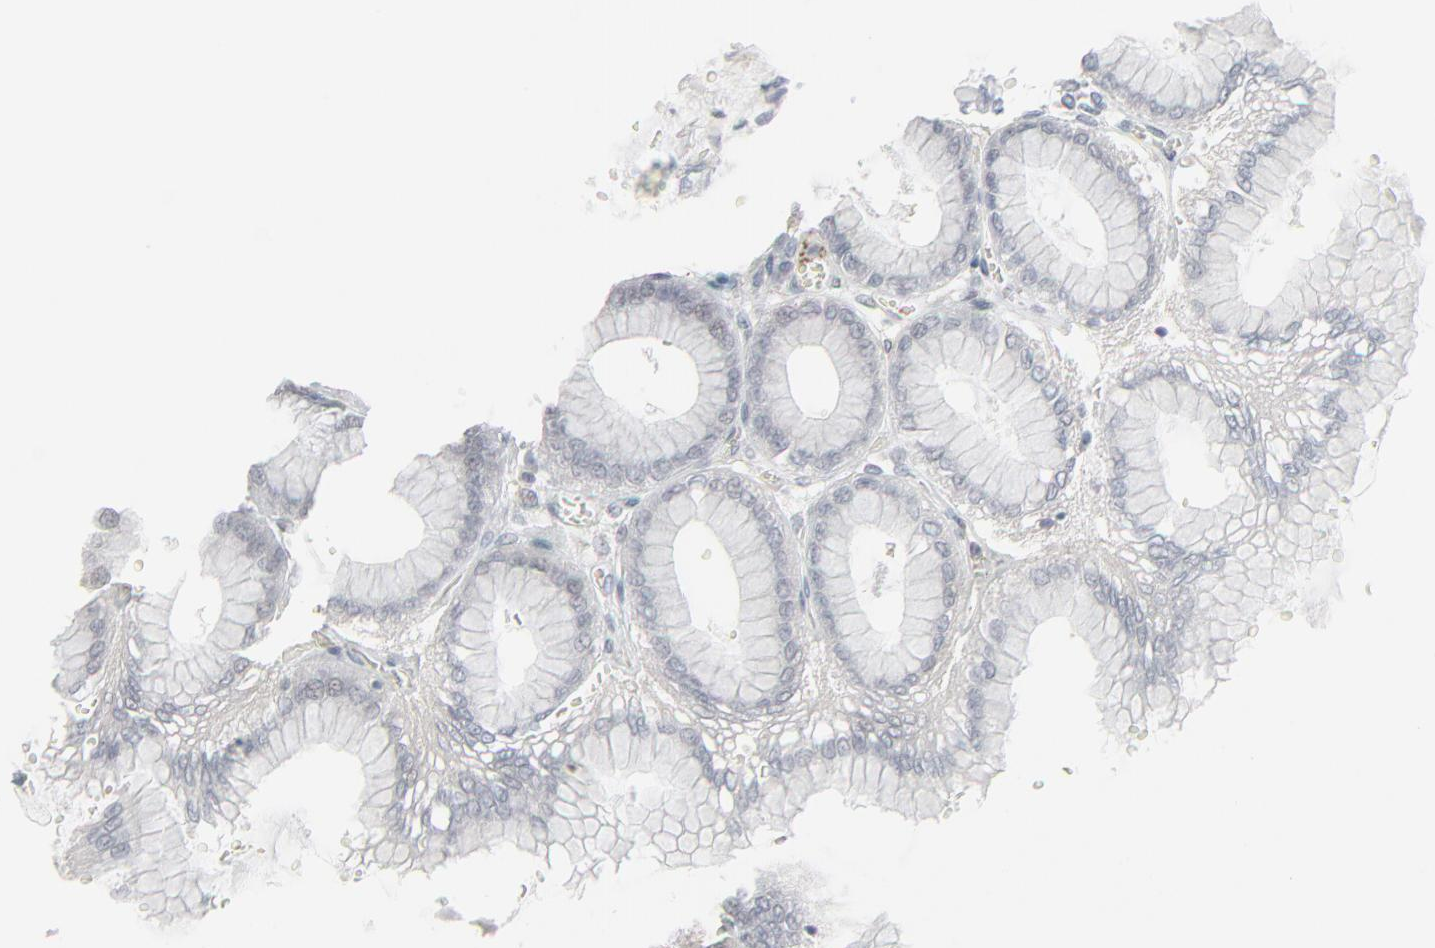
{"staining": {"intensity": "negative", "quantity": "none", "location": "none"}, "tissue": "stomach", "cell_type": "Glandular cells", "image_type": "normal", "snomed": [{"axis": "morphology", "description": "Normal tissue, NOS"}, {"axis": "topography", "description": "Stomach, upper"}], "caption": "Immunohistochemistry (IHC) photomicrograph of normal stomach: stomach stained with DAB demonstrates no significant protein positivity in glandular cells. (Brightfield microscopy of DAB IHC at high magnification).", "gene": "NEUROD1", "patient": {"sex": "female", "age": 56}}